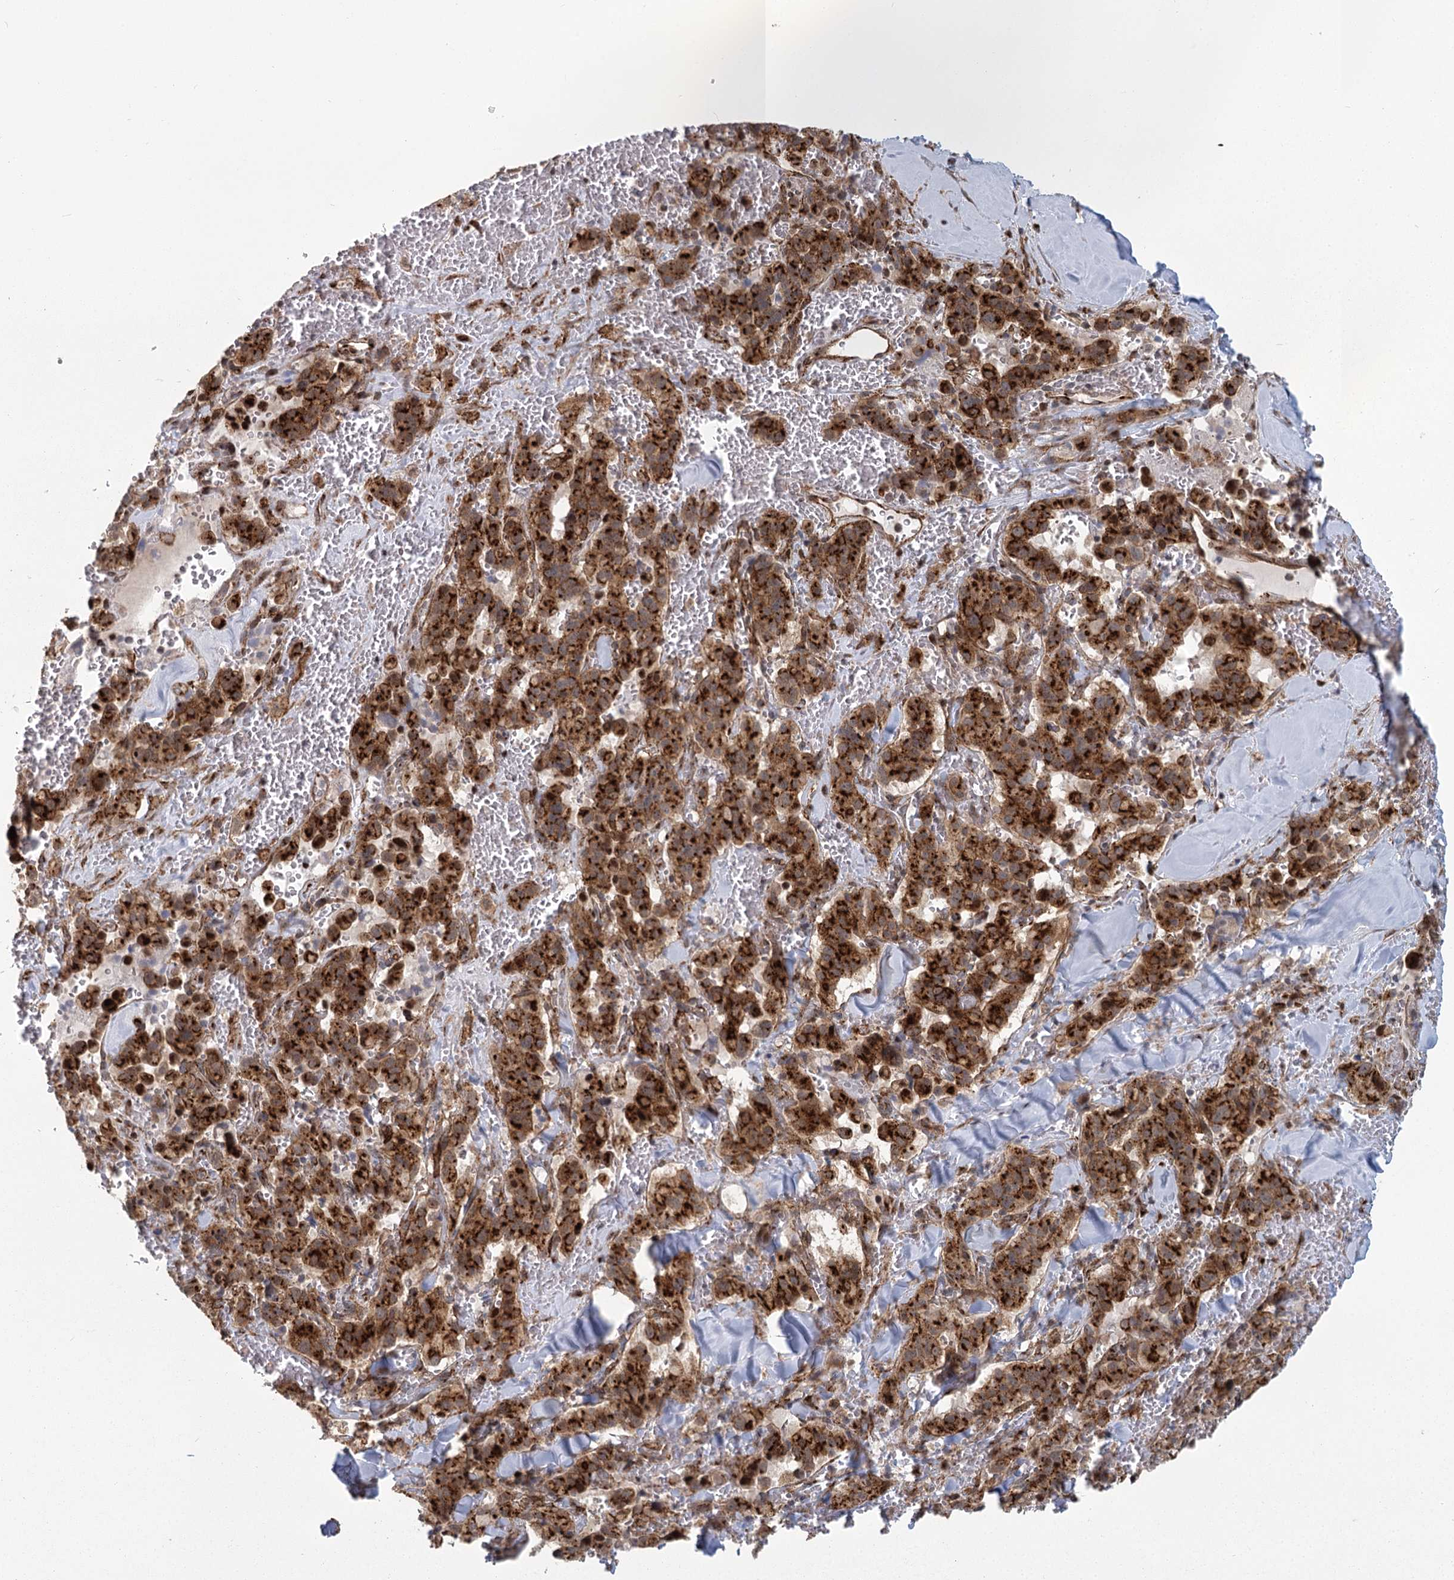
{"staining": {"intensity": "strong", "quantity": ">75%", "location": "cytoplasmic/membranous"}, "tissue": "pancreatic cancer", "cell_type": "Tumor cells", "image_type": "cancer", "snomed": [{"axis": "morphology", "description": "Adenocarcinoma, NOS"}, {"axis": "topography", "description": "Pancreas"}], "caption": "This image exhibits pancreatic adenocarcinoma stained with immunohistochemistry (IHC) to label a protein in brown. The cytoplasmic/membranous of tumor cells show strong positivity for the protein. Nuclei are counter-stained blue.", "gene": "PARM1", "patient": {"sex": "male", "age": 65}}